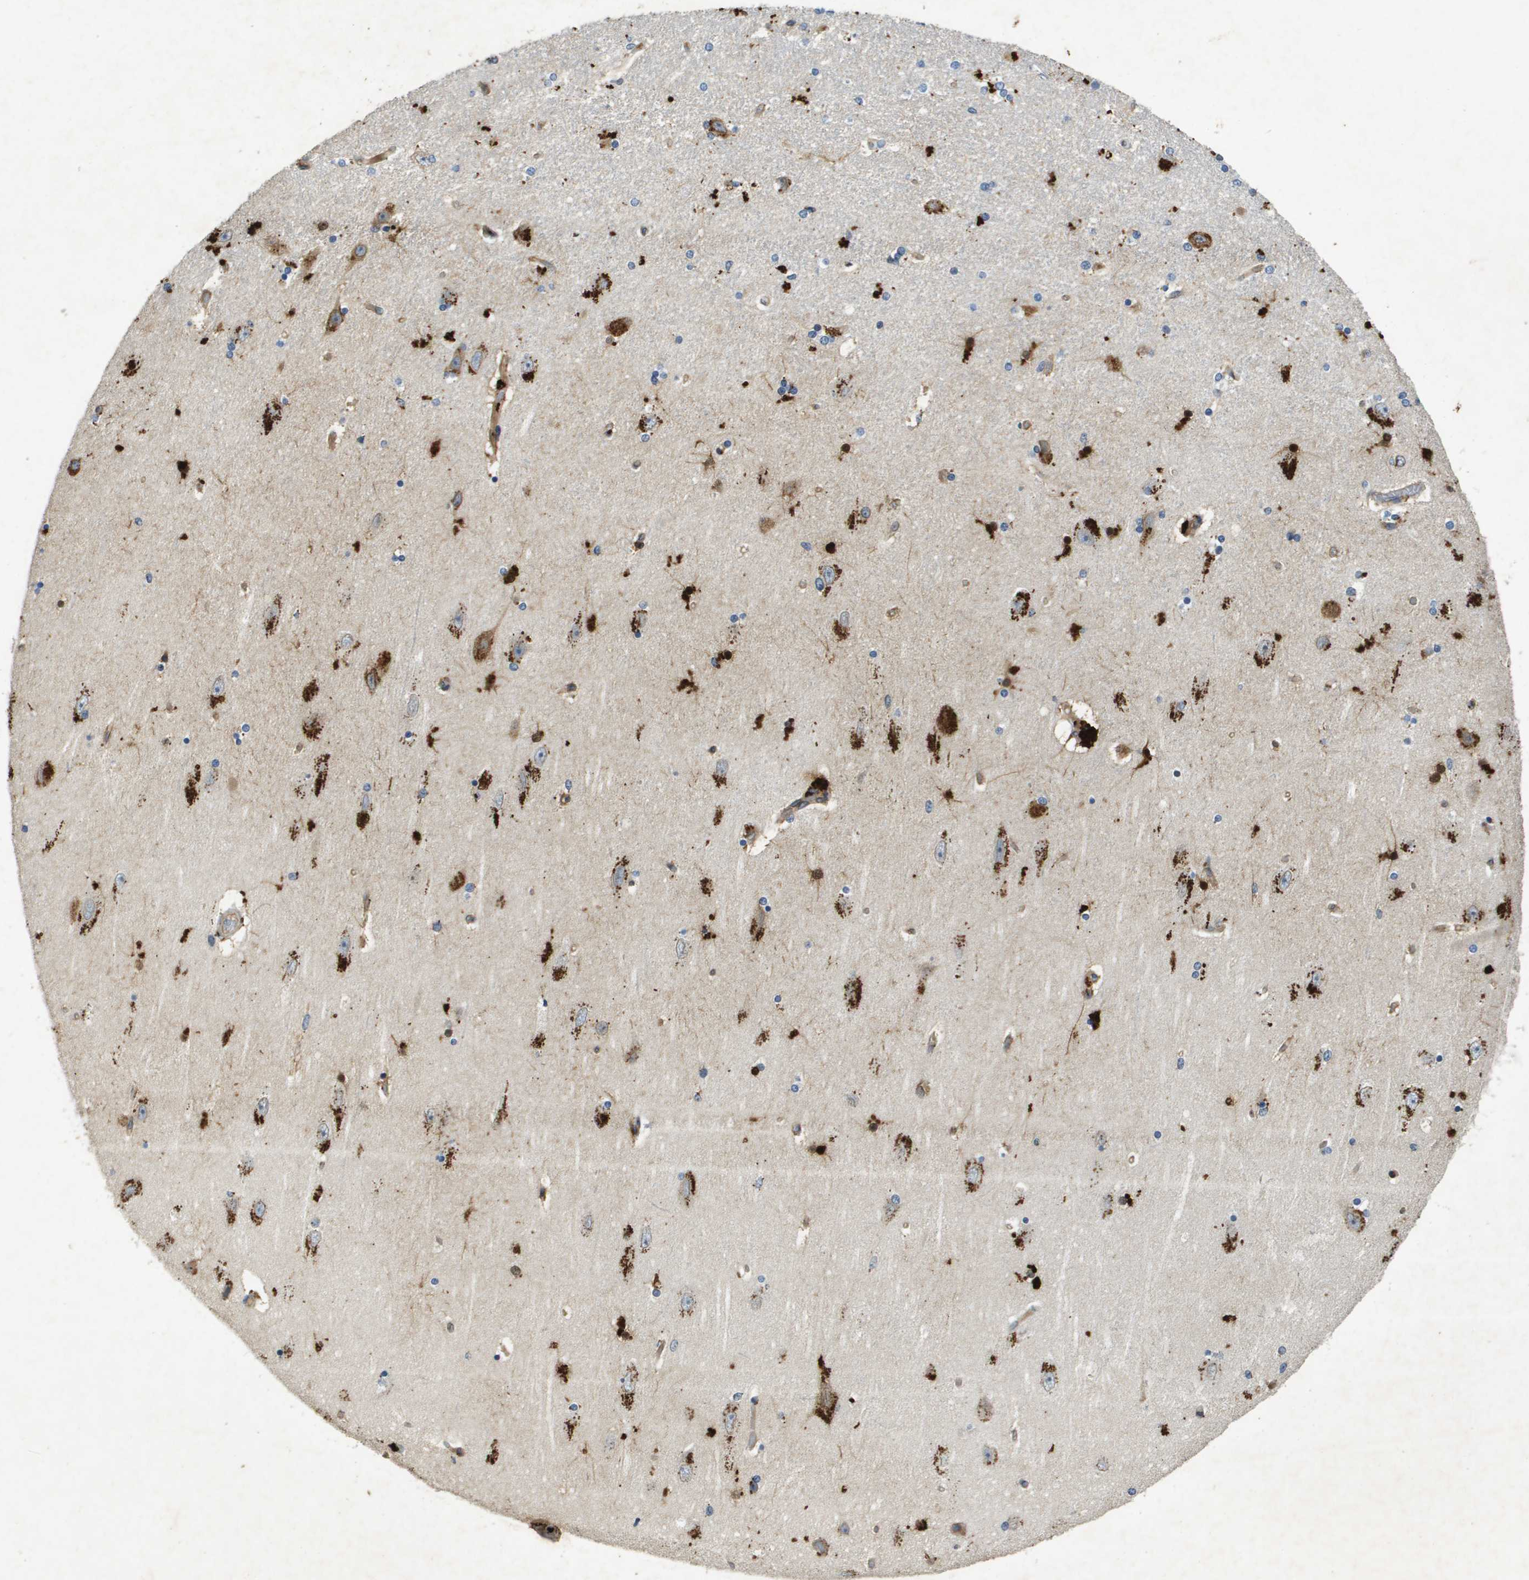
{"staining": {"intensity": "strong", "quantity": "<25%", "location": "cytoplasmic/membranous,nuclear"}, "tissue": "hippocampus", "cell_type": "Glial cells", "image_type": "normal", "snomed": [{"axis": "morphology", "description": "Normal tissue, NOS"}, {"axis": "topography", "description": "Hippocampus"}], "caption": "This is a micrograph of immunohistochemistry staining of benign hippocampus, which shows strong staining in the cytoplasmic/membranous,nuclear of glial cells.", "gene": "PGAP3", "patient": {"sex": "female", "age": 54}}